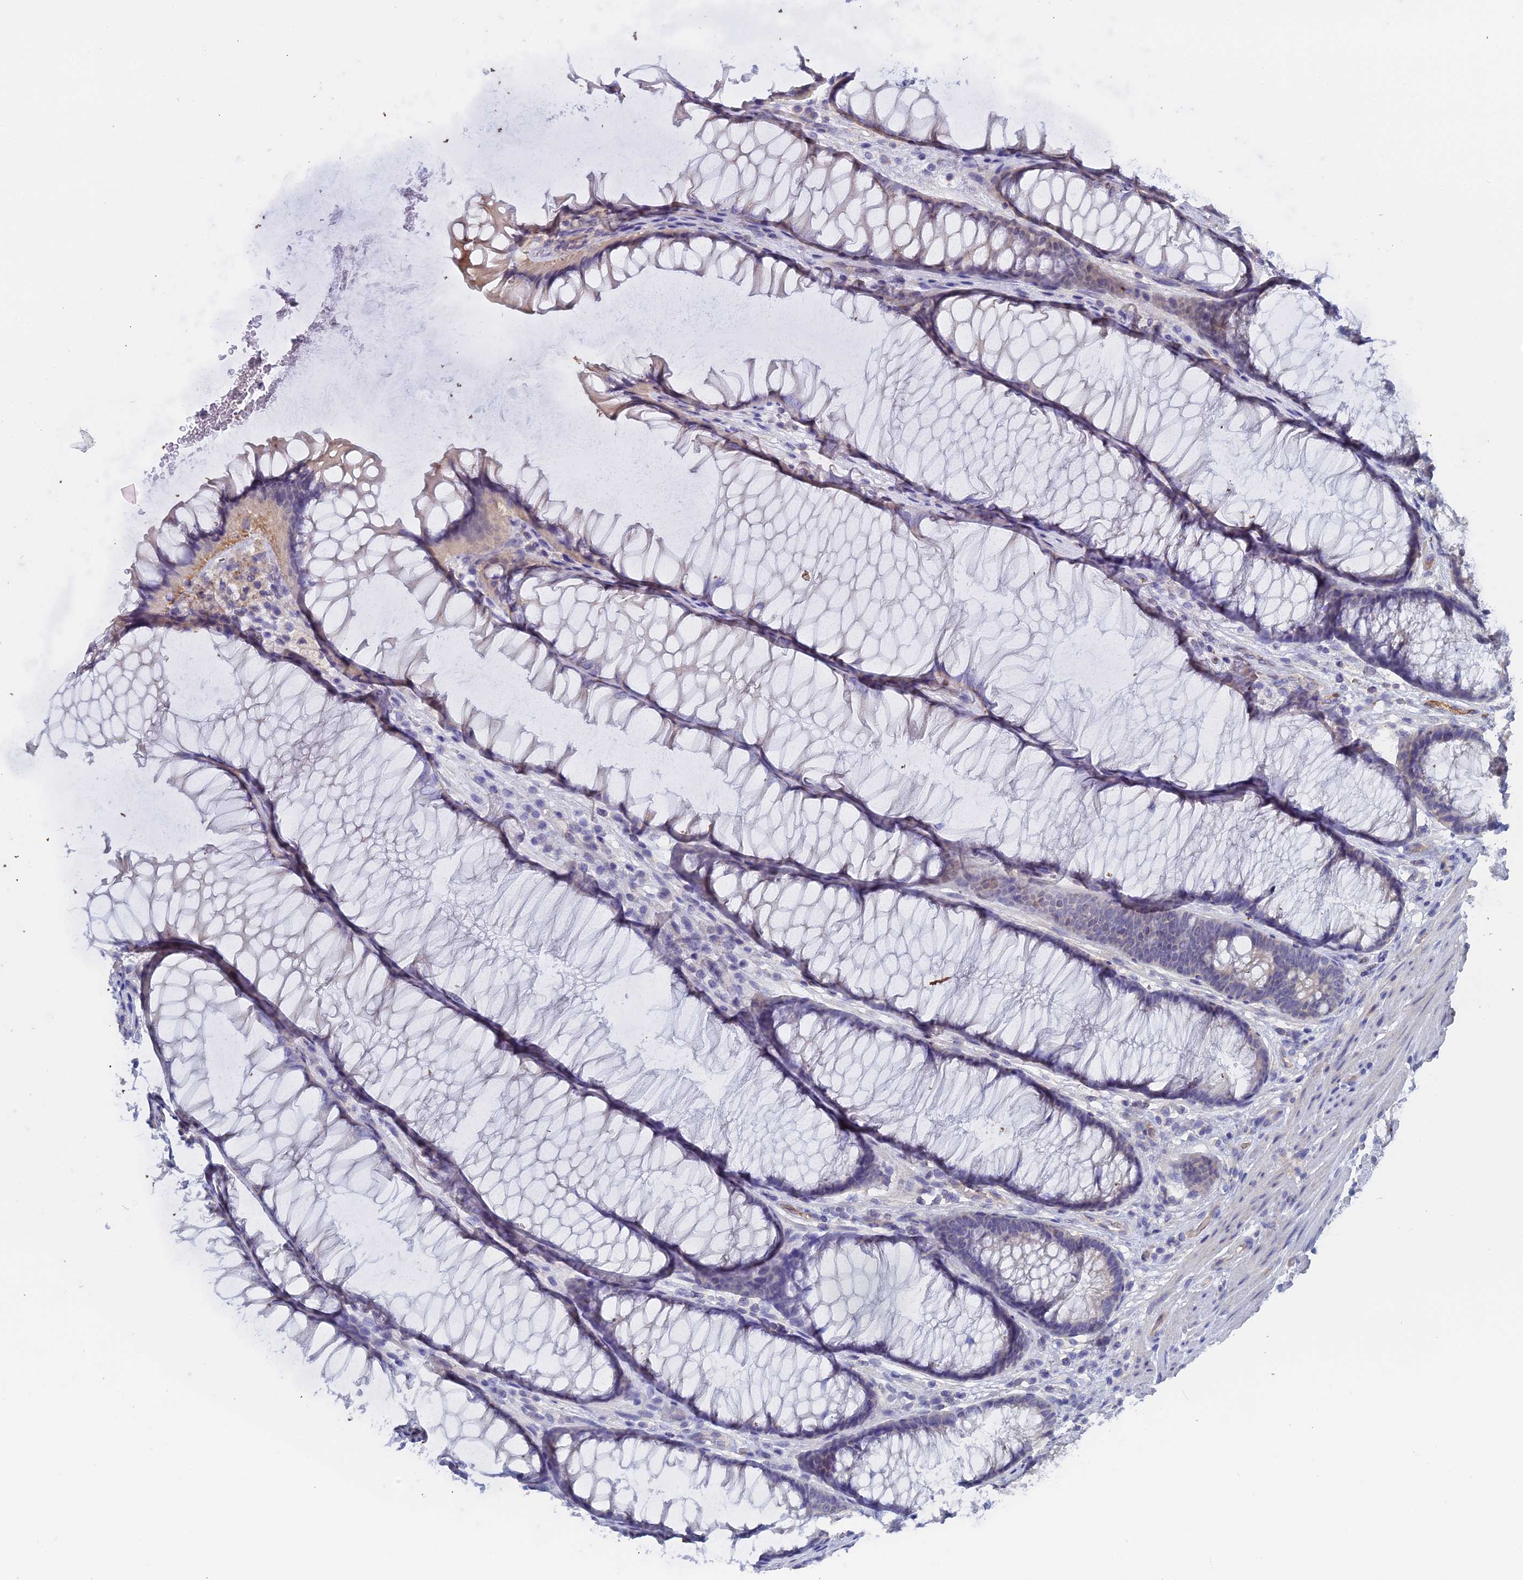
{"staining": {"intensity": "weak", "quantity": "<25%", "location": "cytoplasmic/membranous"}, "tissue": "colon", "cell_type": "Endothelial cells", "image_type": "normal", "snomed": [{"axis": "morphology", "description": "Normal tissue, NOS"}, {"axis": "topography", "description": "Colon"}], "caption": "Protein analysis of benign colon exhibits no significant expression in endothelial cells. The staining is performed using DAB (3,3'-diaminobenzidine) brown chromogen with nuclei counter-stained in using hematoxylin.", "gene": "RDX", "patient": {"sex": "female", "age": 82}}